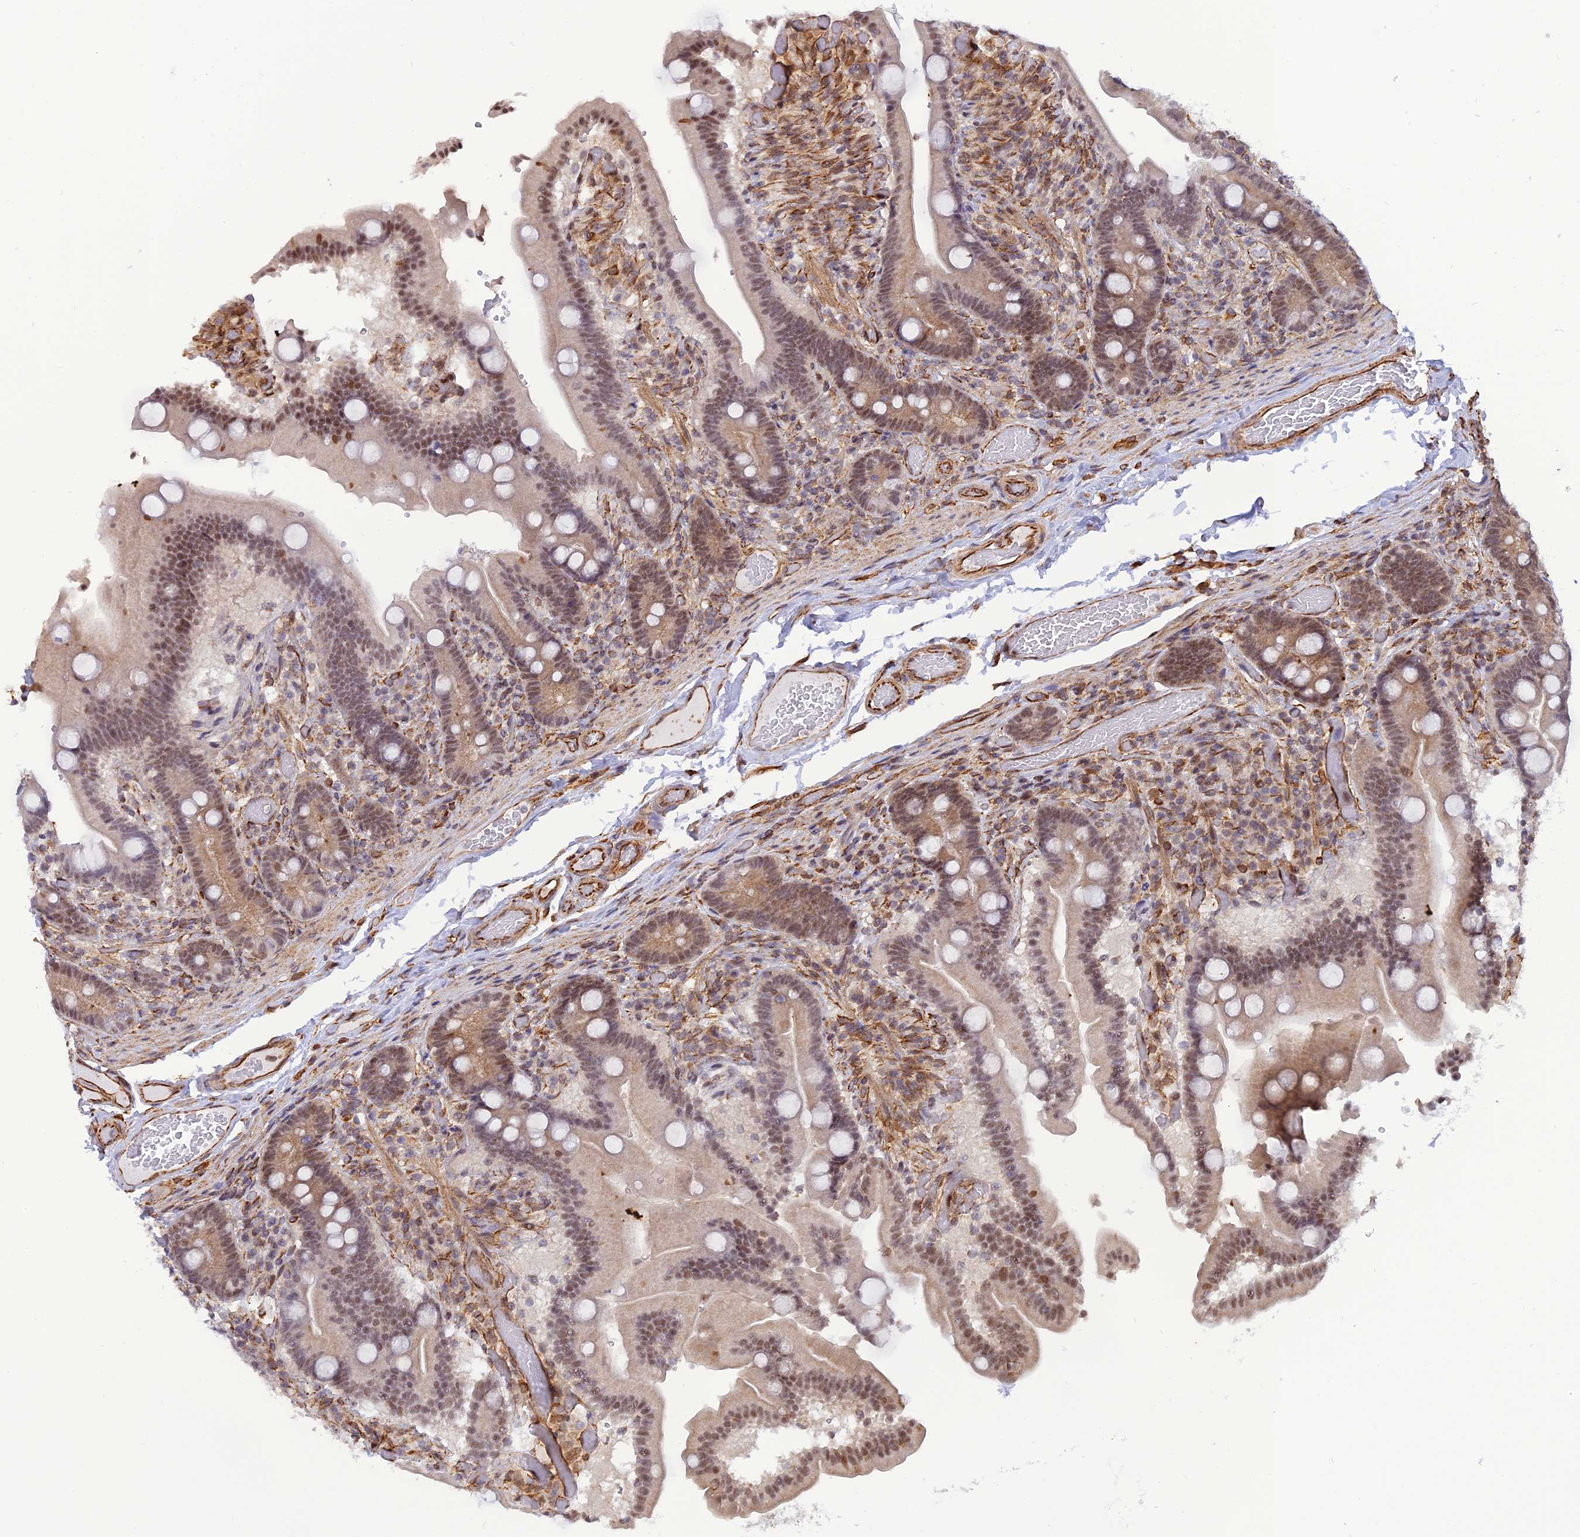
{"staining": {"intensity": "moderate", "quantity": ">75%", "location": "nuclear"}, "tissue": "duodenum", "cell_type": "Glandular cells", "image_type": "normal", "snomed": [{"axis": "morphology", "description": "Normal tissue, NOS"}, {"axis": "topography", "description": "Duodenum"}], "caption": "The immunohistochemical stain shows moderate nuclear staining in glandular cells of unremarkable duodenum.", "gene": "PAGR1", "patient": {"sex": "female", "age": 62}}